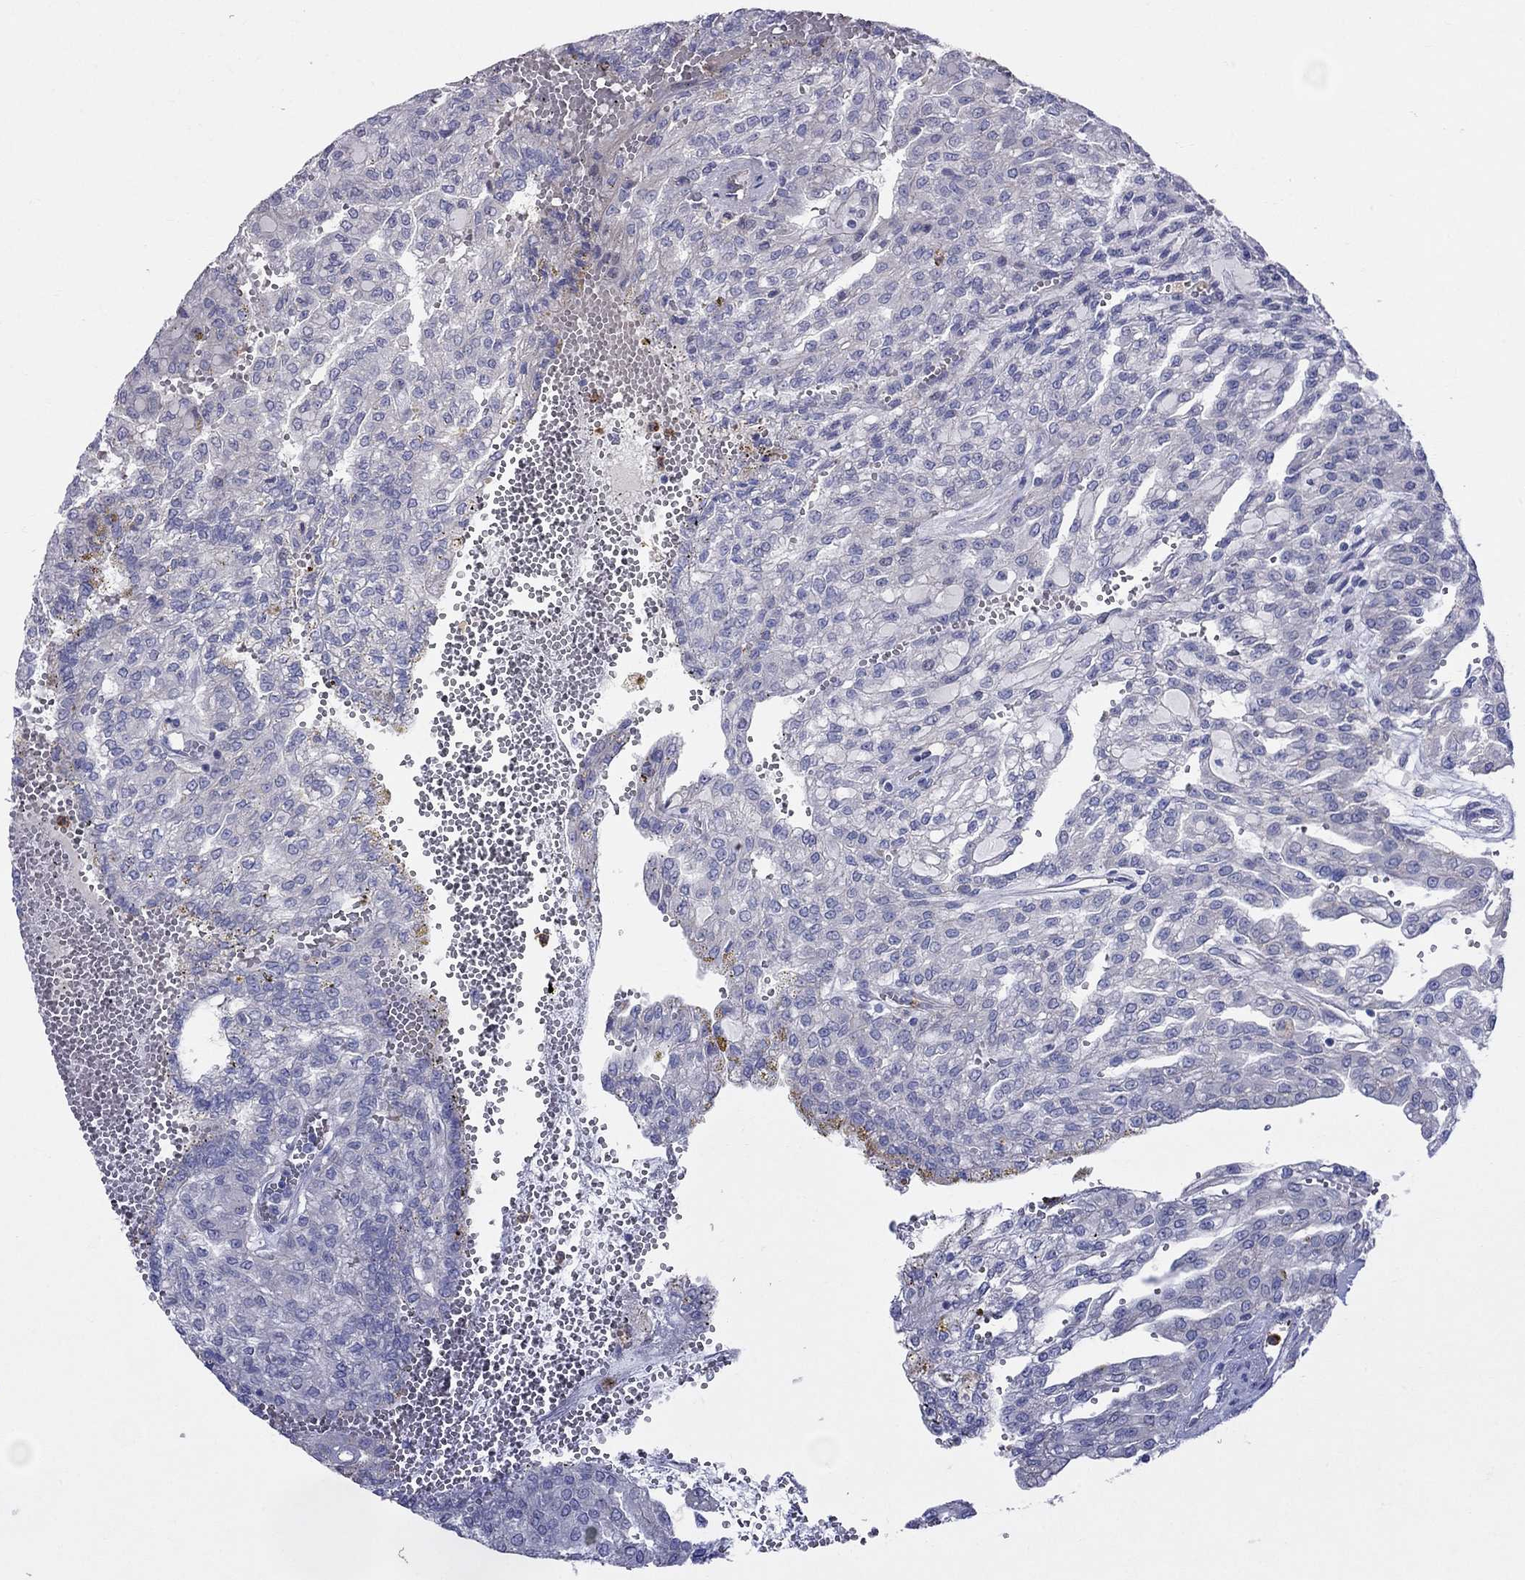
{"staining": {"intensity": "negative", "quantity": "none", "location": "none"}, "tissue": "renal cancer", "cell_type": "Tumor cells", "image_type": "cancer", "snomed": [{"axis": "morphology", "description": "Adenocarcinoma, NOS"}, {"axis": "topography", "description": "Kidney"}], "caption": "Histopathology image shows no significant protein staining in tumor cells of renal adenocarcinoma.", "gene": "SPINT4", "patient": {"sex": "male", "age": 63}}